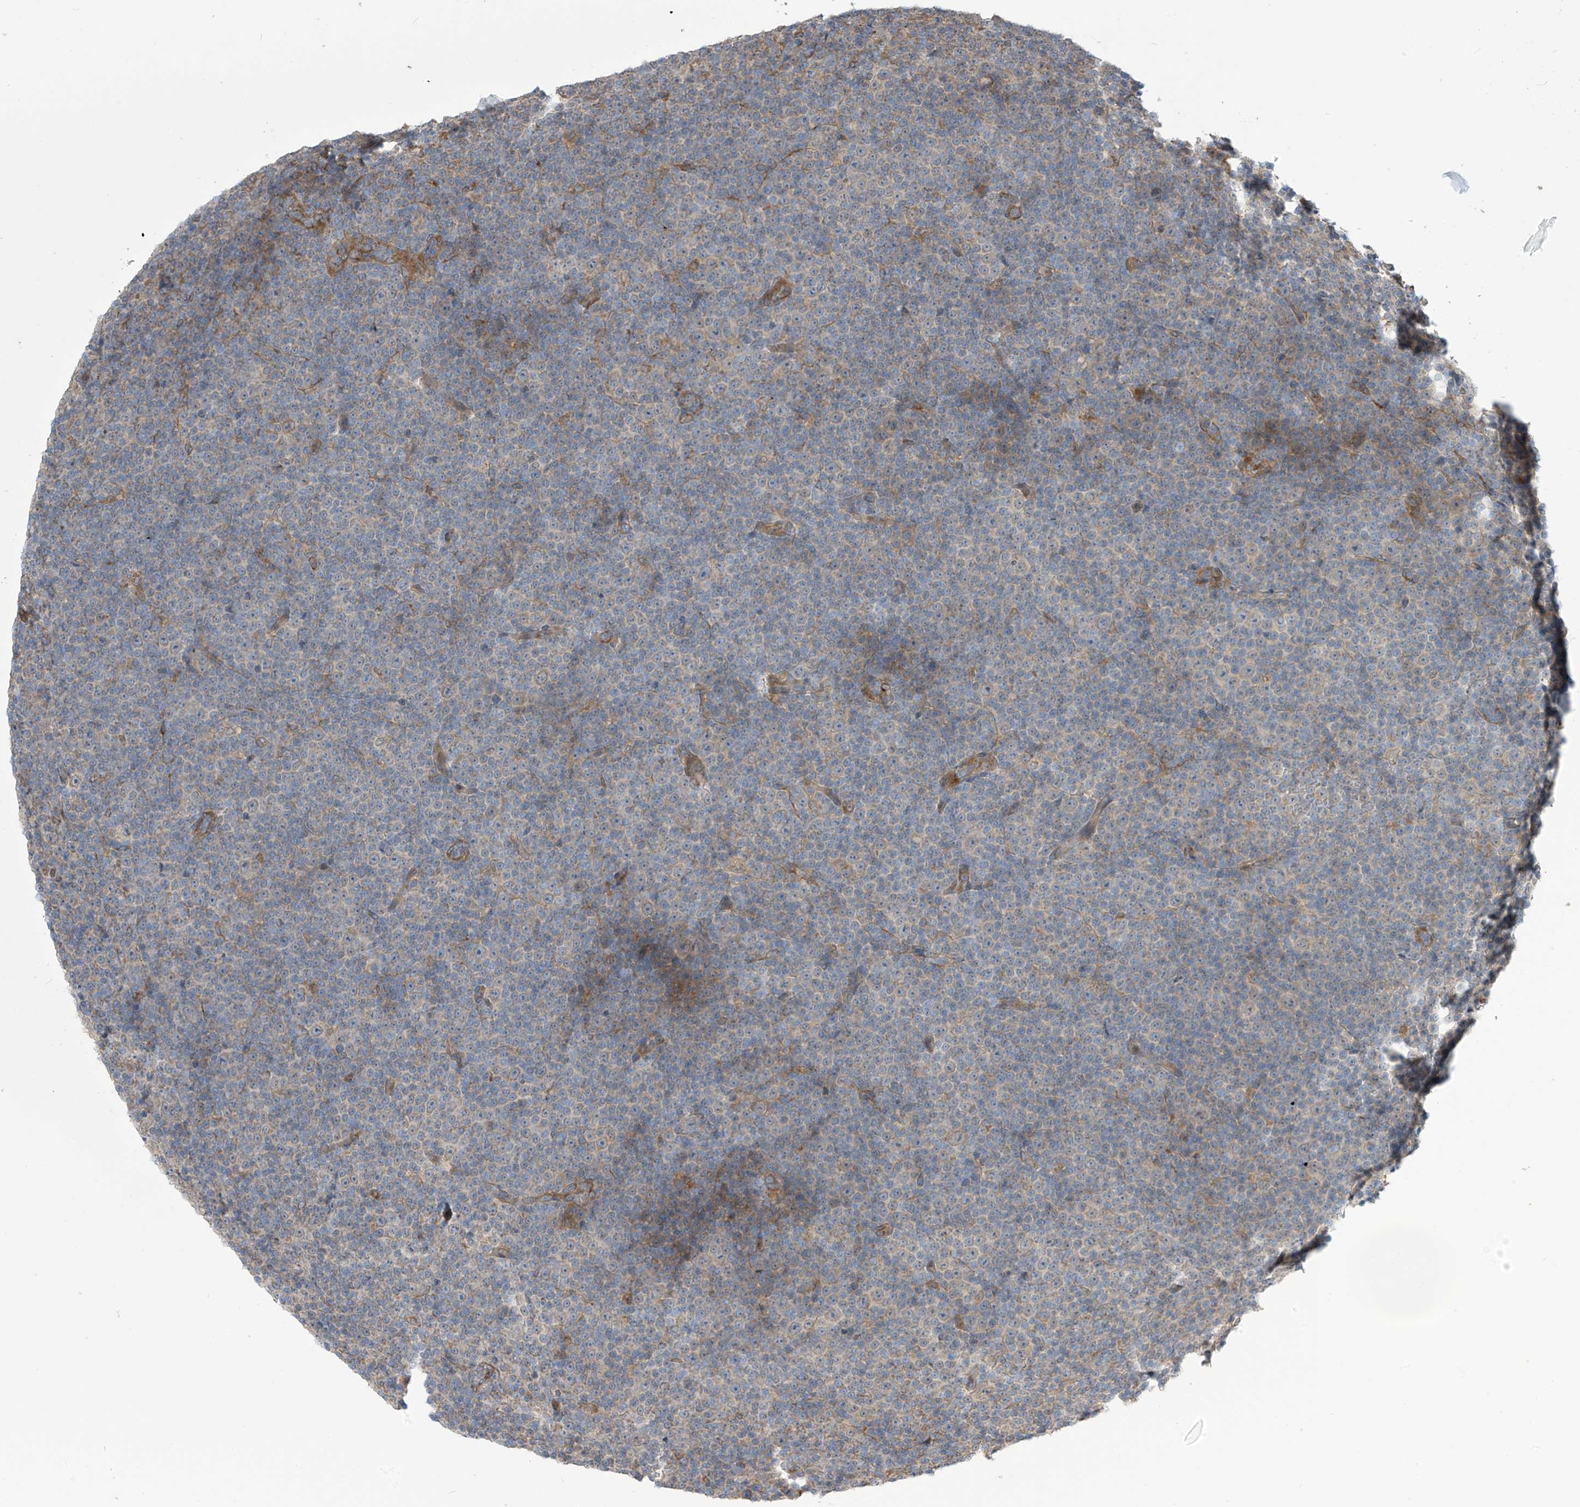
{"staining": {"intensity": "negative", "quantity": "none", "location": "none"}, "tissue": "lymphoma", "cell_type": "Tumor cells", "image_type": "cancer", "snomed": [{"axis": "morphology", "description": "Malignant lymphoma, non-Hodgkin's type, Low grade"}, {"axis": "topography", "description": "Lymph node"}], "caption": "DAB (3,3'-diaminobenzidine) immunohistochemical staining of human lymphoma demonstrates no significant staining in tumor cells.", "gene": "KIAA1522", "patient": {"sex": "female", "age": 67}}